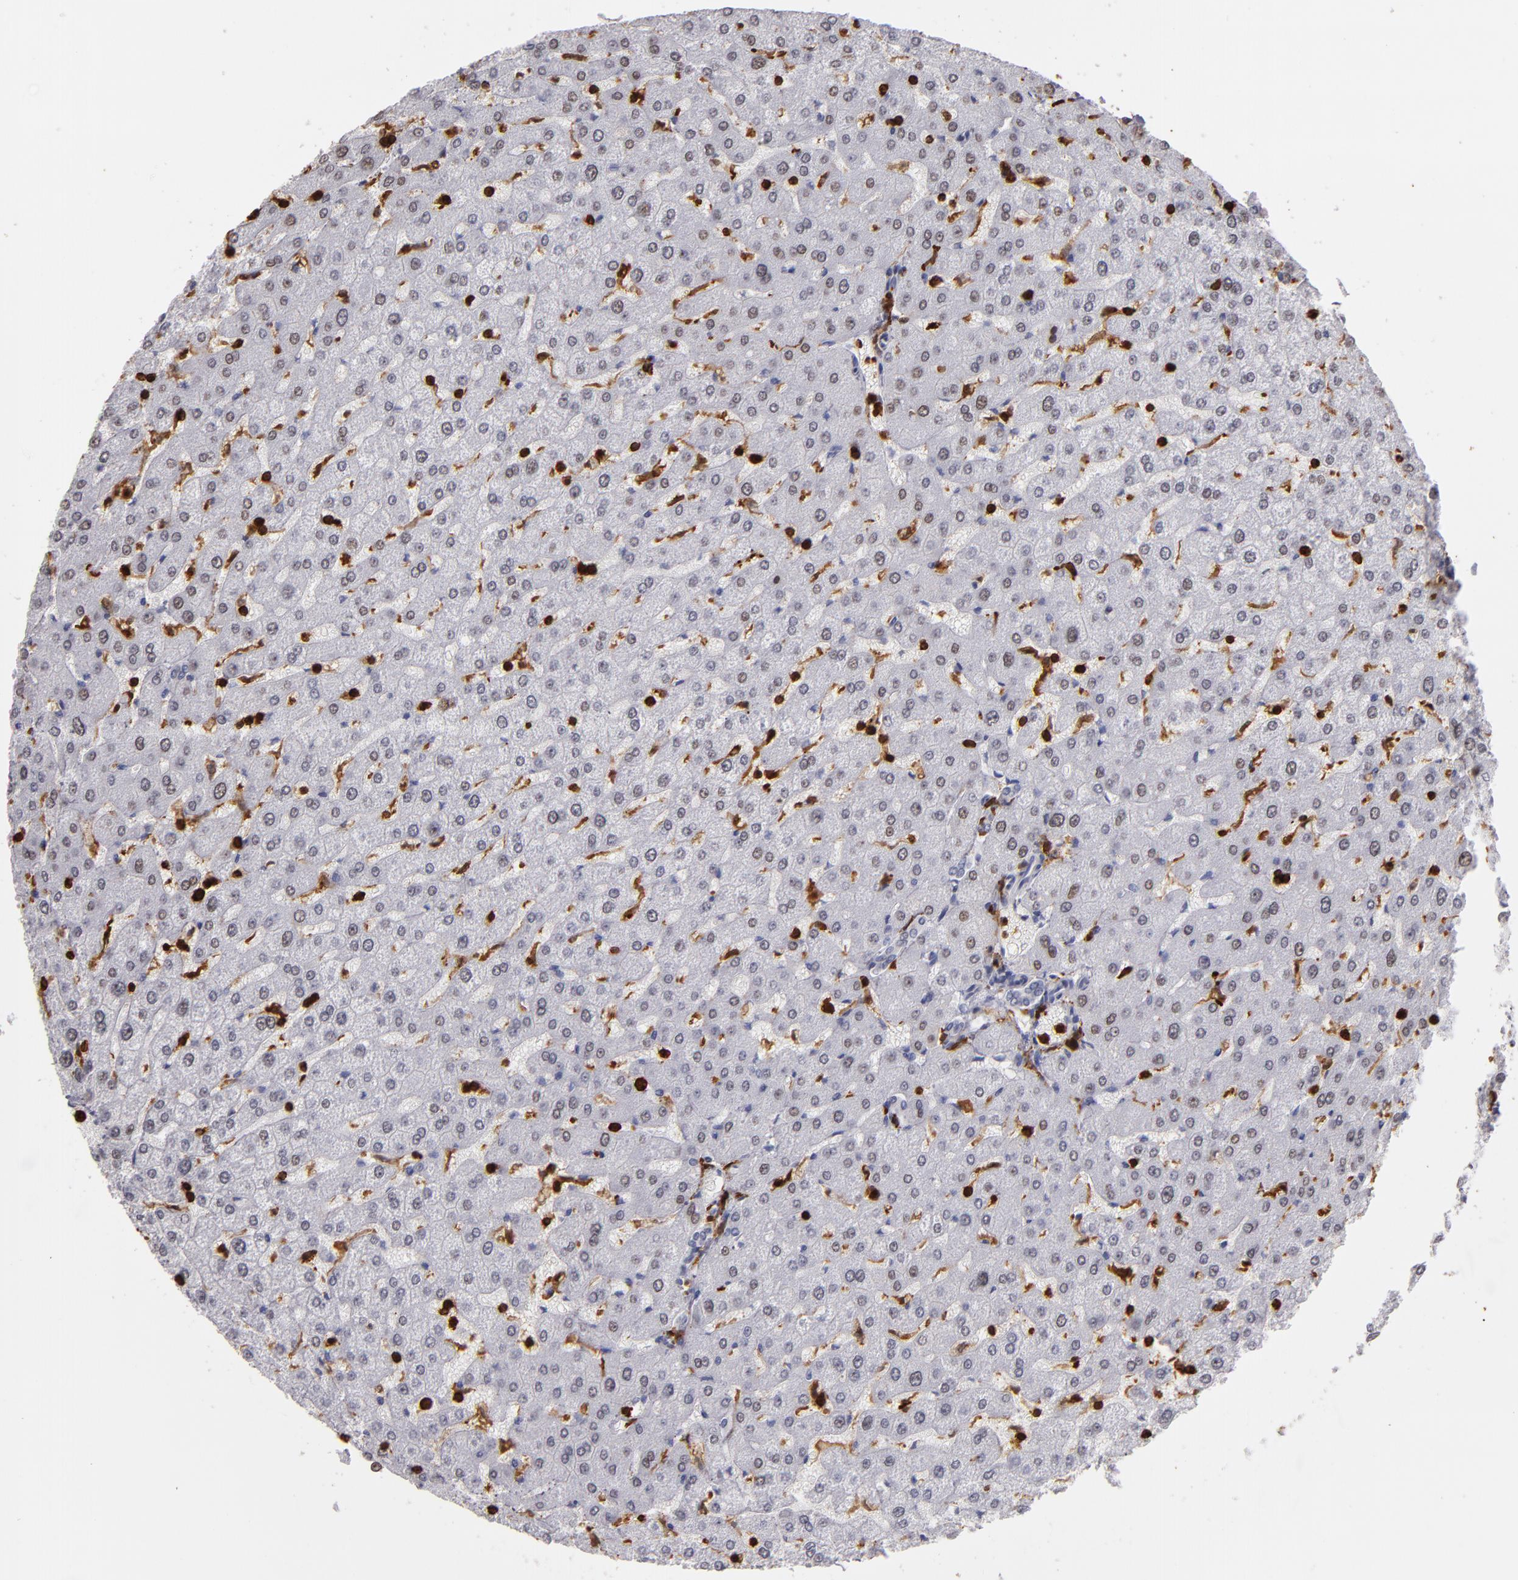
{"staining": {"intensity": "negative", "quantity": "none", "location": "none"}, "tissue": "liver", "cell_type": "Cholangiocytes", "image_type": "normal", "snomed": [{"axis": "morphology", "description": "Normal tissue, NOS"}, {"axis": "morphology", "description": "Fibrosis, NOS"}, {"axis": "topography", "description": "Liver"}], "caption": "Immunohistochemical staining of unremarkable liver reveals no significant positivity in cholangiocytes. (DAB immunohistochemistry with hematoxylin counter stain).", "gene": "WAS", "patient": {"sex": "female", "age": 29}}